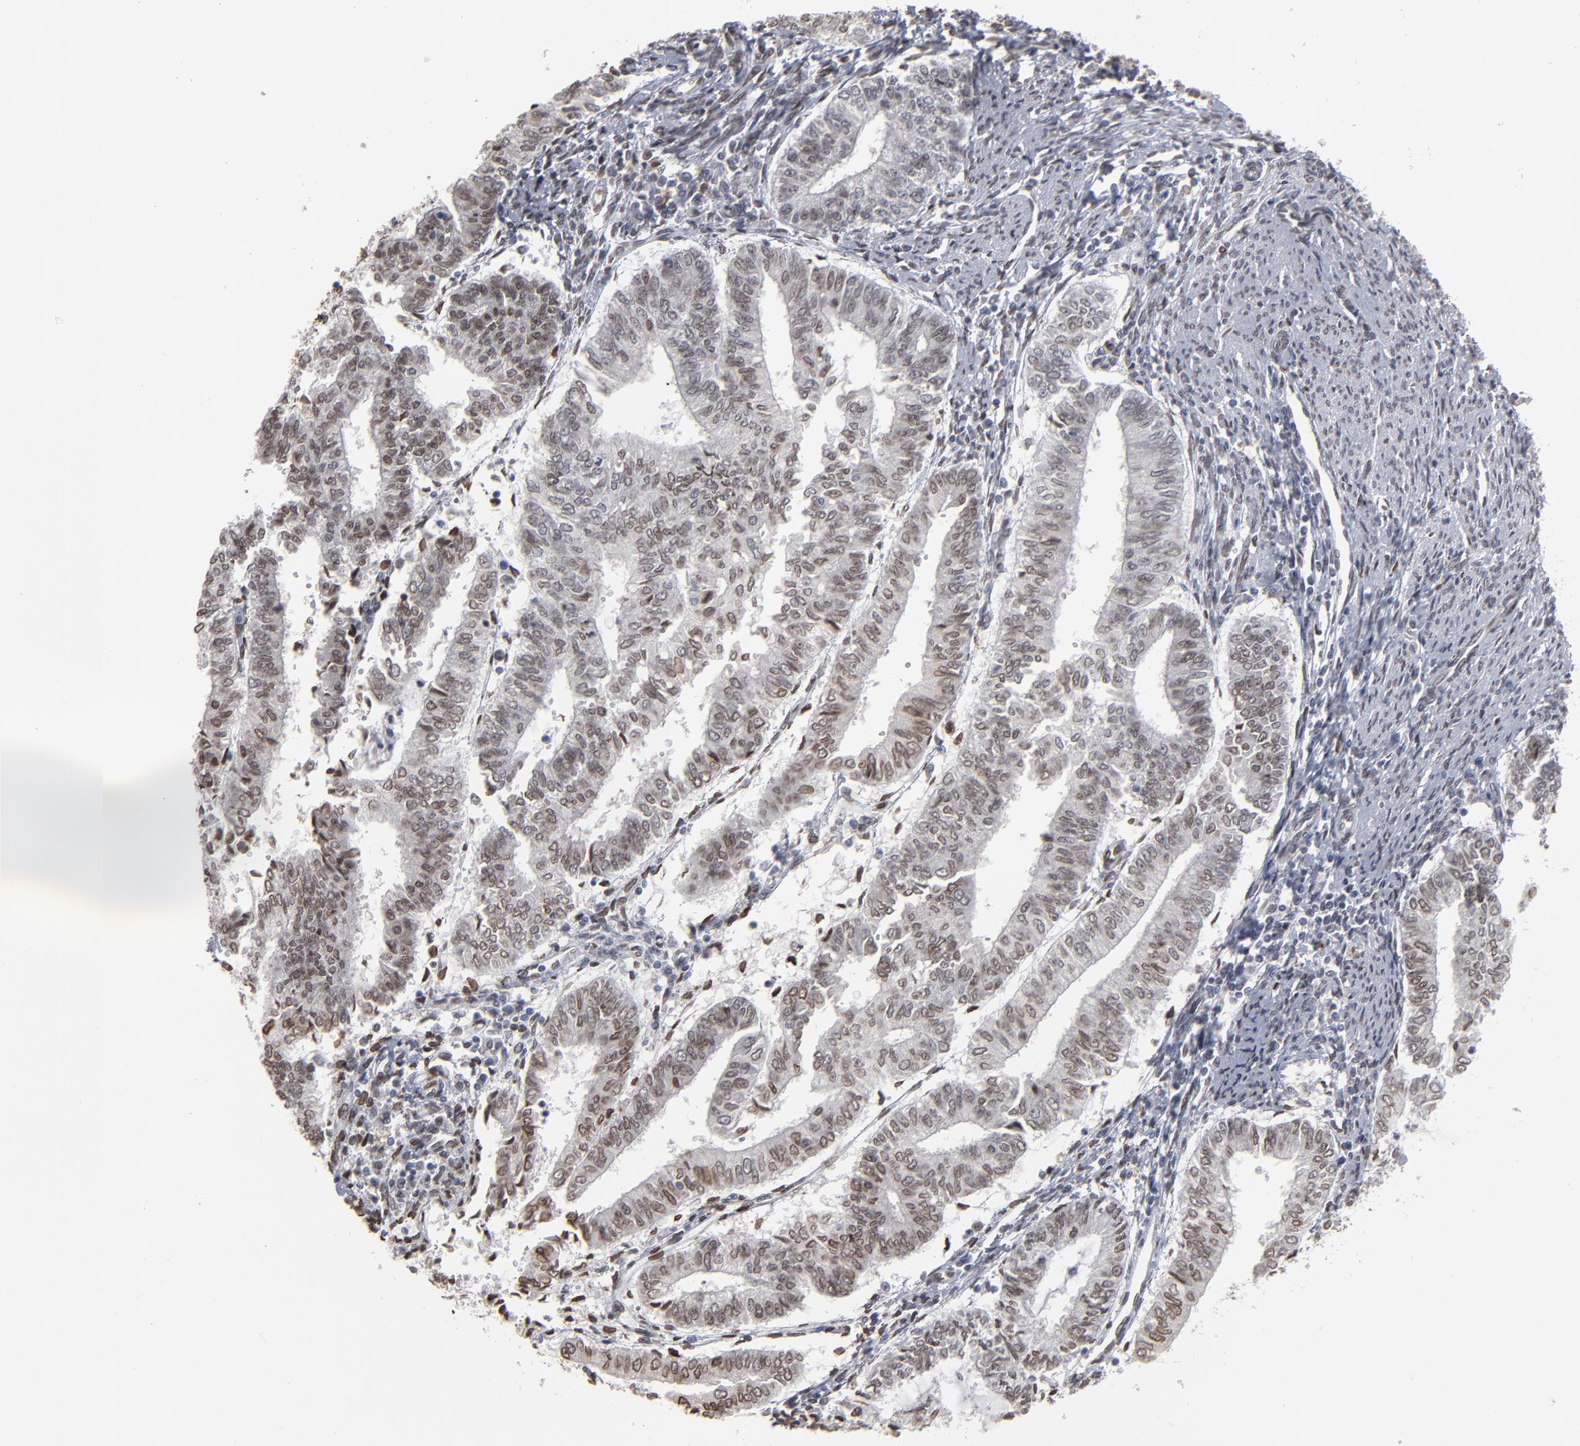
{"staining": {"intensity": "moderate", "quantity": "<25%", "location": "nuclear"}, "tissue": "endometrial cancer", "cell_type": "Tumor cells", "image_type": "cancer", "snomed": [{"axis": "morphology", "description": "Adenocarcinoma, NOS"}, {"axis": "topography", "description": "Endometrium"}], "caption": "IHC photomicrograph of neoplastic tissue: human endometrial cancer (adenocarcinoma) stained using immunohistochemistry shows low levels of moderate protein expression localized specifically in the nuclear of tumor cells, appearing as a nuclear brown color.", "gene": "BAZ1A", "patient": {"sex": "female", "age": 66}}